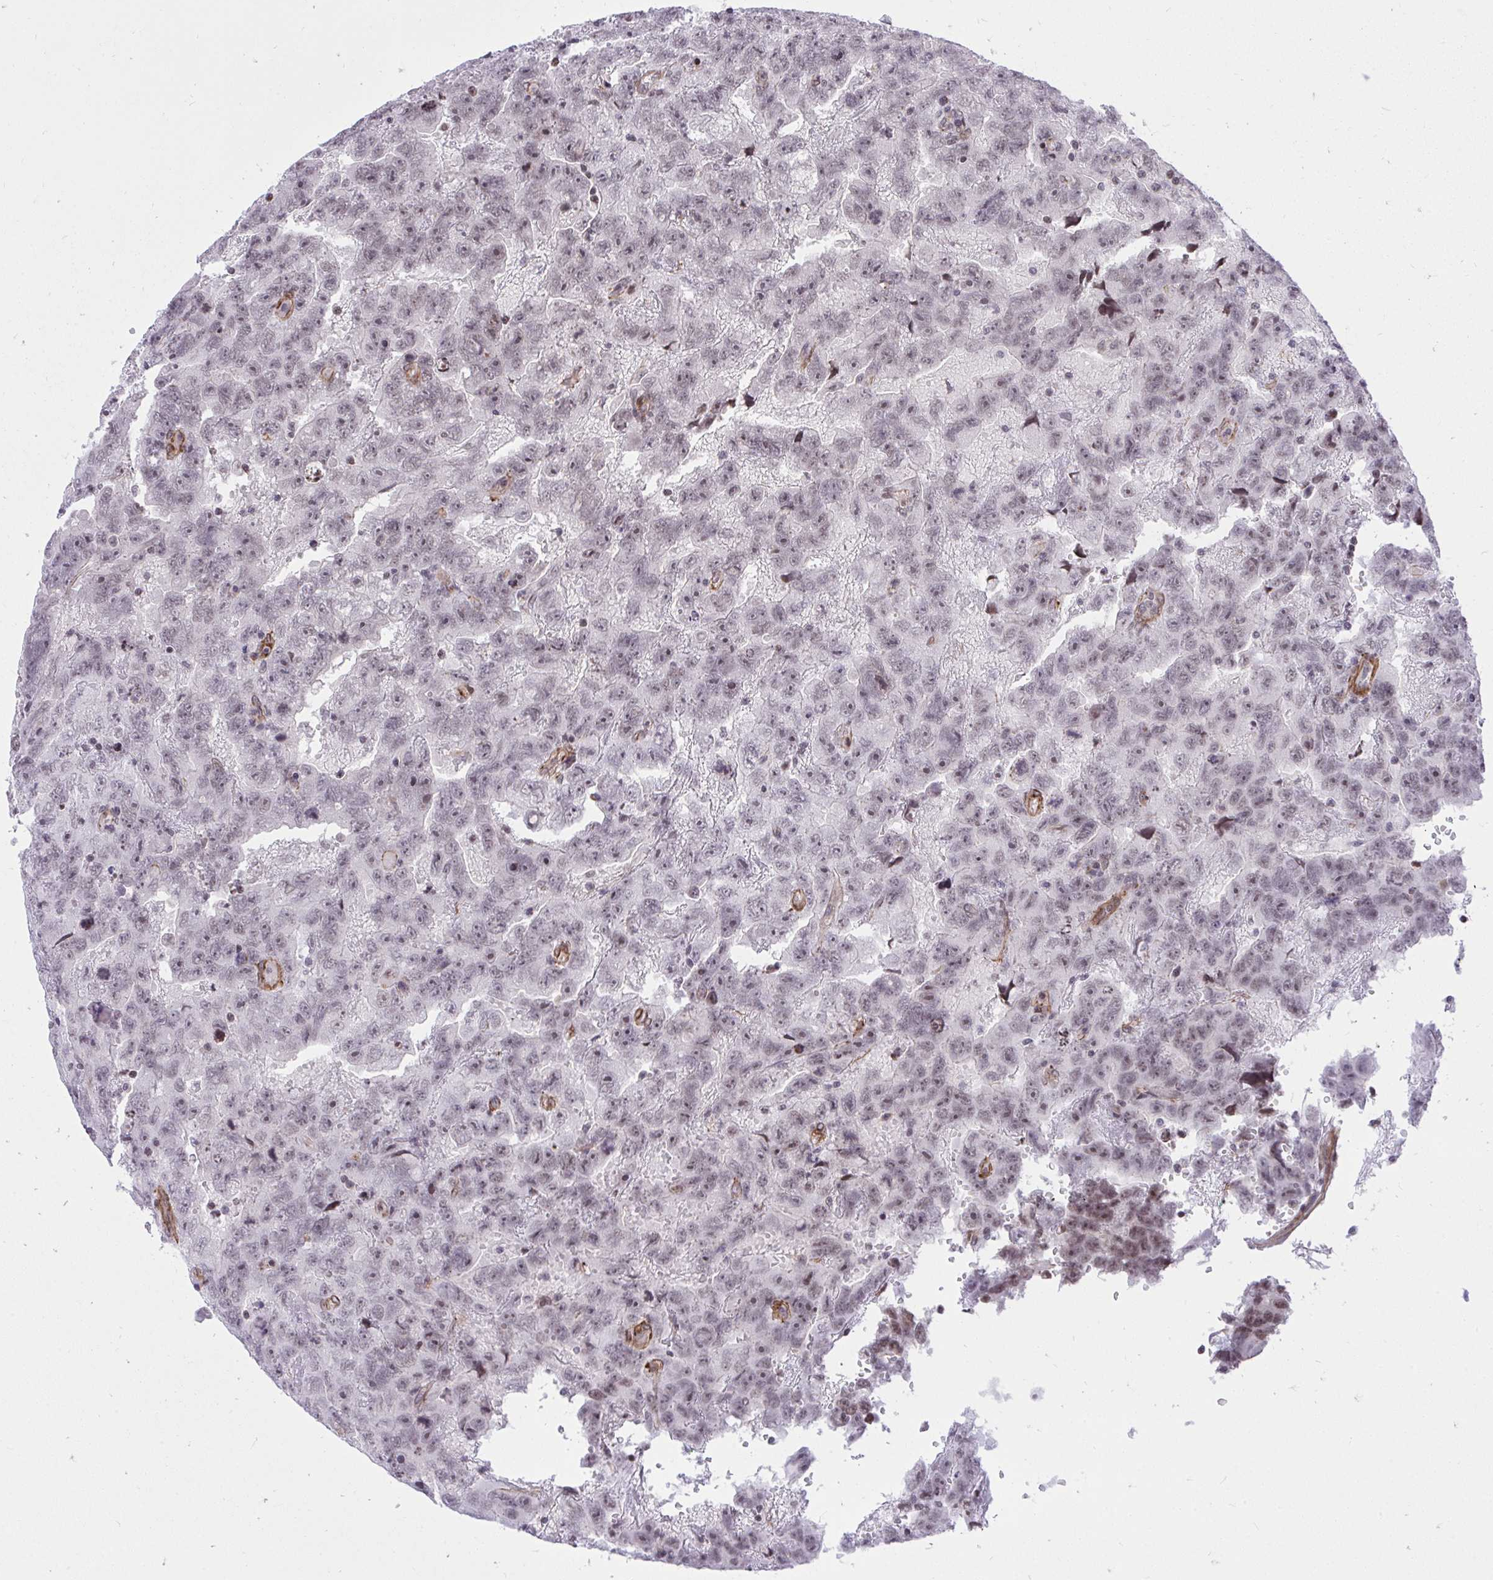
{"staining": {"intensity": "moderate", "quantity": "<25%", "location": "nuclear"}, "tissue": "testis cancer", "cell_type": "Tumor cells", "image_type": "cancer", "snomed": [{"axis": "morphology", "description": "Carcinoma, Embryonal, NOS"}, {"axis": "topography", "description": "Testis"}], "caption": "DAB (3,3'-diaminobenzidine) immunohistochemical staining of human testis embryonal carcinoma shows moderate nuclear protein expression in approximately <25% of tumor cells.", "gene": "KCNN4", "patient": {"sex": "male", "age": 45}}